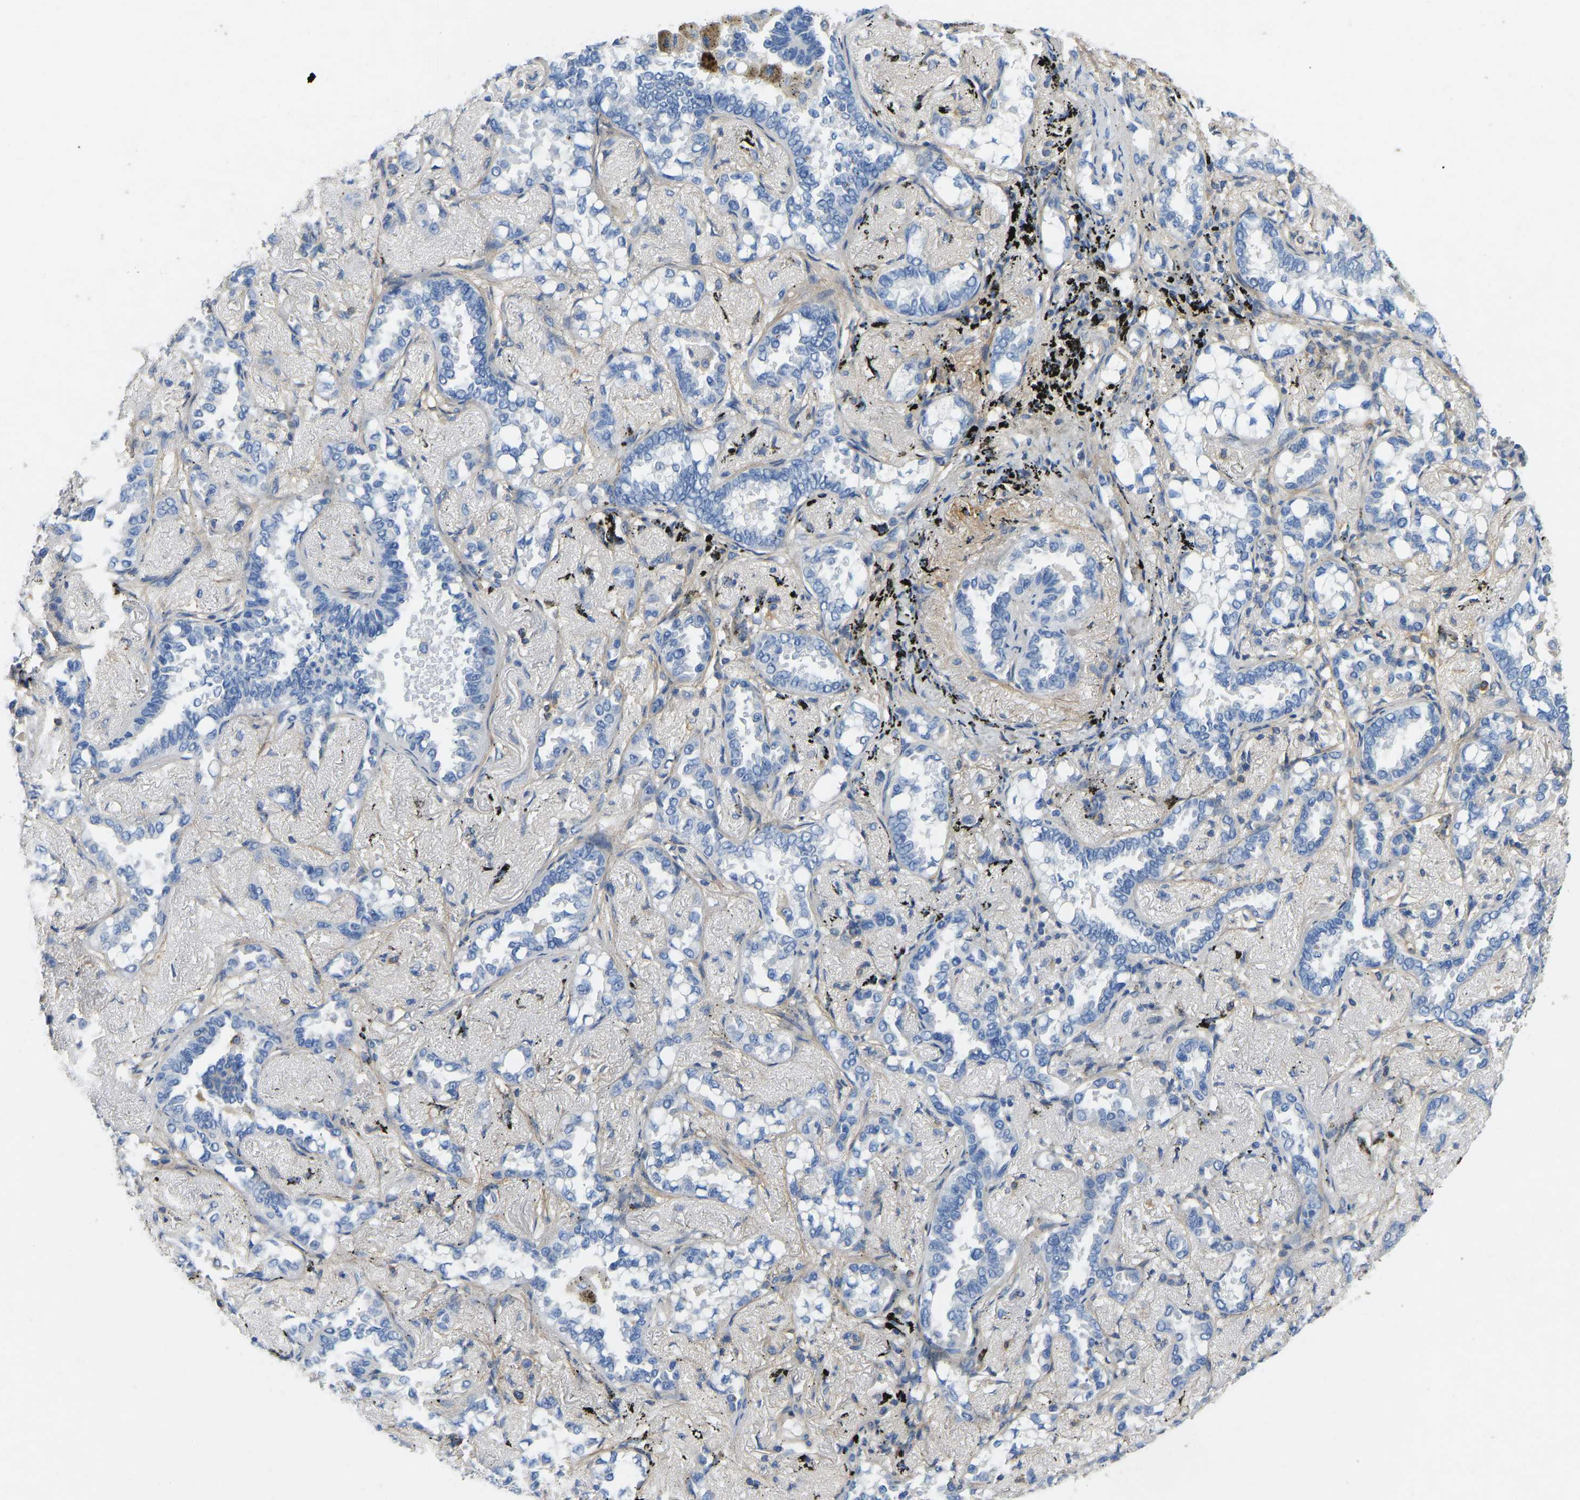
{"staining": {"intensity": "negative", "quantity": "none", "location": "none"}, "tissue": "lung cancer", "cell_type": "Tumor cells", "image_type": "cancer", "snomed": [{"axis": "morphology", "description": "Adenocarcinoma, NOS"}, {"axis": "topography", "description": "Lung"}], "caption": "Tumor cells show no significant protein expression in lung adenocarcinoma. The staining is performed using DAB (3,3'-diaminobenzidine) brown chromogen with nuclei counter-stained in using hematoxylin.", "gene": "TECTA", "patient": {"sex": "male", "age": 59}}